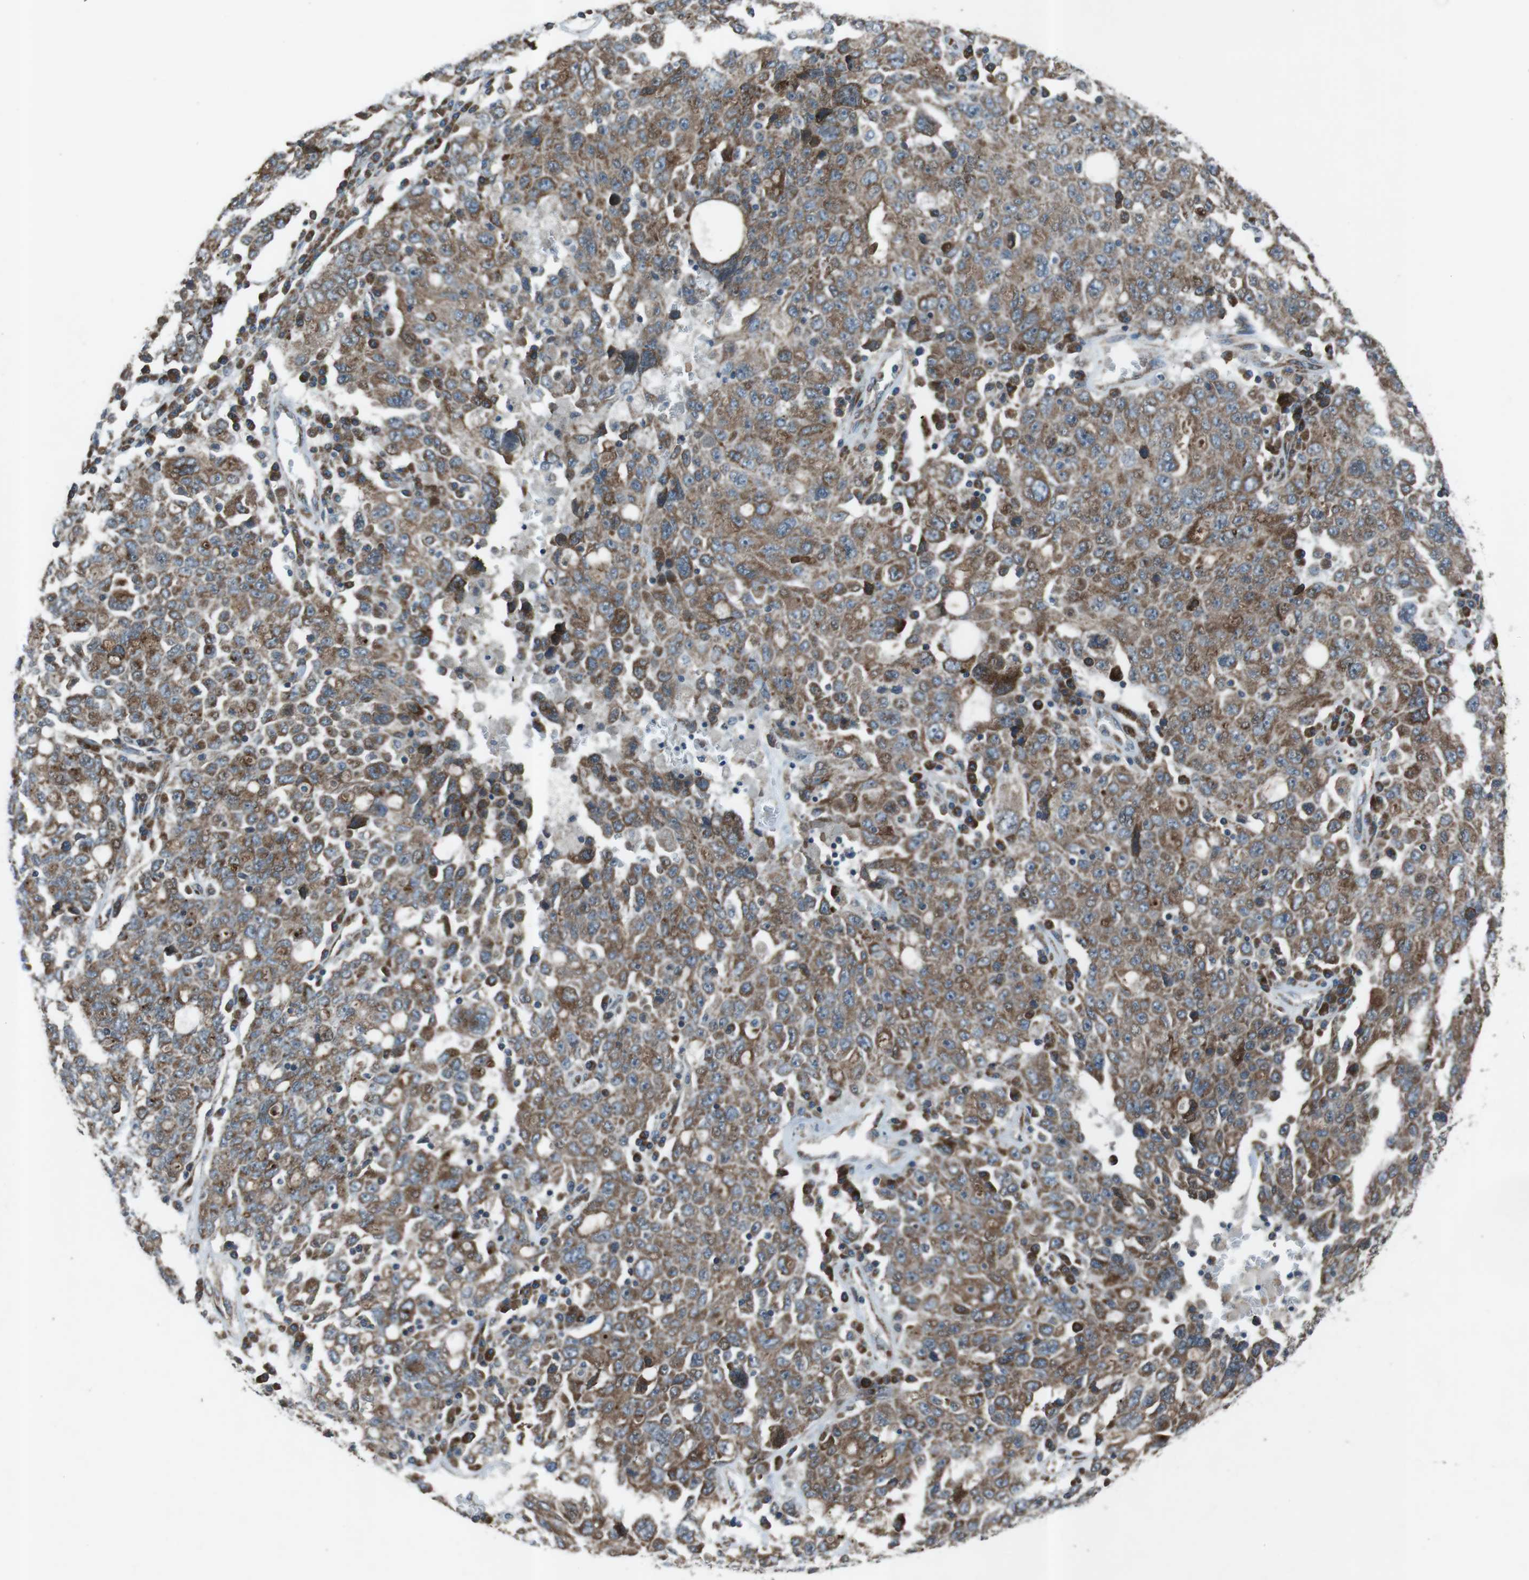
{"staining": {"intensity": "moderate", "quantity": ">75%", "location": "cytoplasmic/membranous"}, "tissue": "ovarian cancer", "cell_type": "Tumor cells", "image_type": "cancer", "snomed": [{"axis": "morphology", "description": "Carcinoma, endometroid"}, {"axis": "topography", "description": "Ovary"}], "caption": "Protein expression analysis of human ovarian cancer (endometroid carcinoma) reveals moderate cytoplasmic/membranous positivity in about >75% of tumor cells.", "gene": "SLC41A1", "patient": {"sex": "female", "age": 62}}